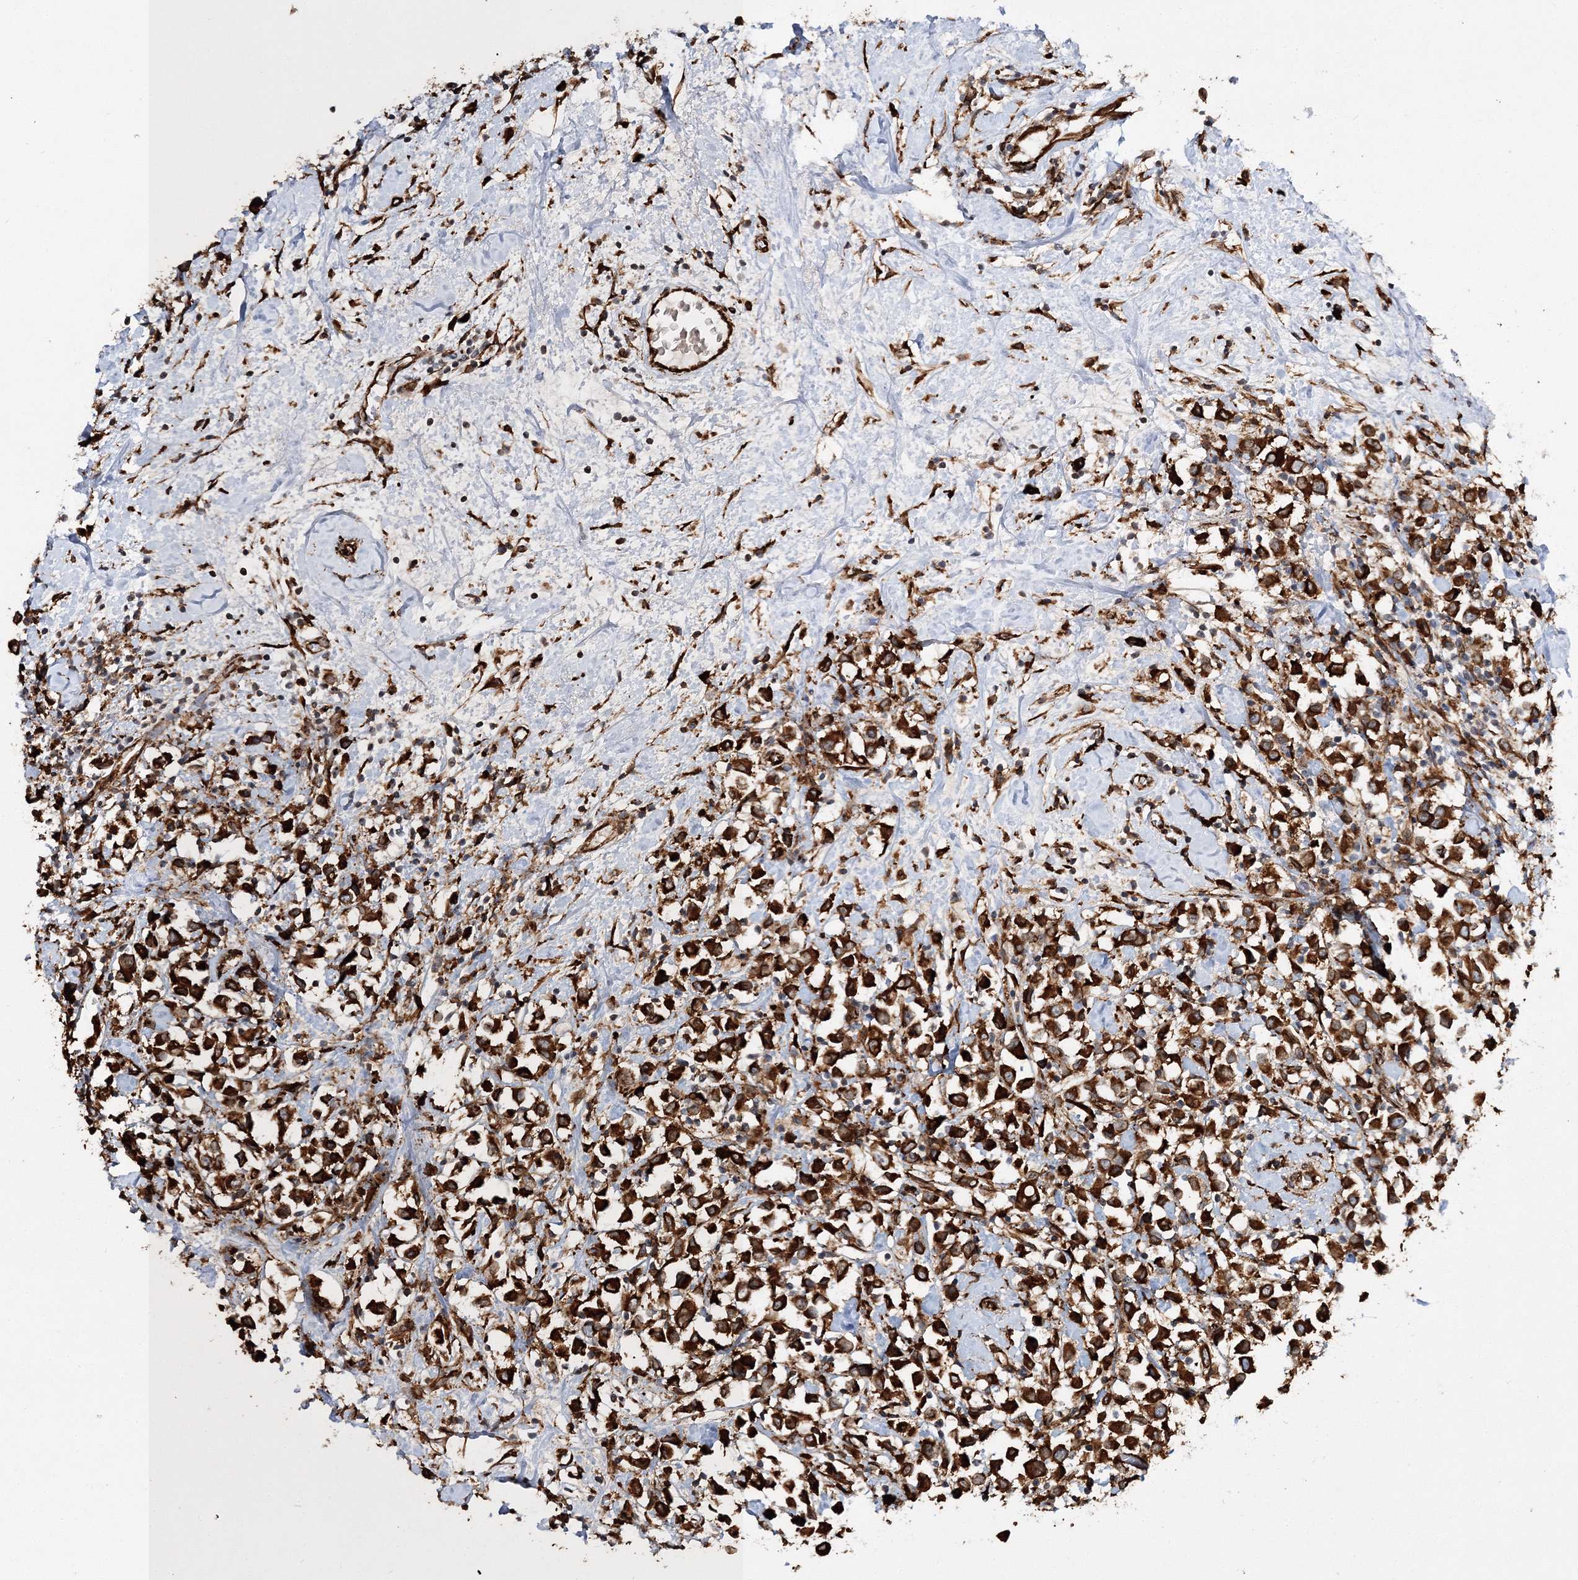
{"staining": {"intensity": "strong", "quantity": ">75%", "location": "cytoplasmic/membranous"}, "tissue": "breast cancer", "cell_type": "Tumor cells", "image_type": "cancer", "snomed": [{"axis": "morphology", "description": "Duct carcinoma"}, {"axis": "topography", "description": "Breast"}], "caption": "Immunohistochemistry (IHC) (DAB) staining of human breast infiltrating ductal carcinoma exhibits strong cytoplasmic/membranous protein positivity in about >75% of tumor cells. (IHC, brightfield microscopy, high magnification).", "gene": "SCRN3", "patient": {"sex": "female", "age": 61}}